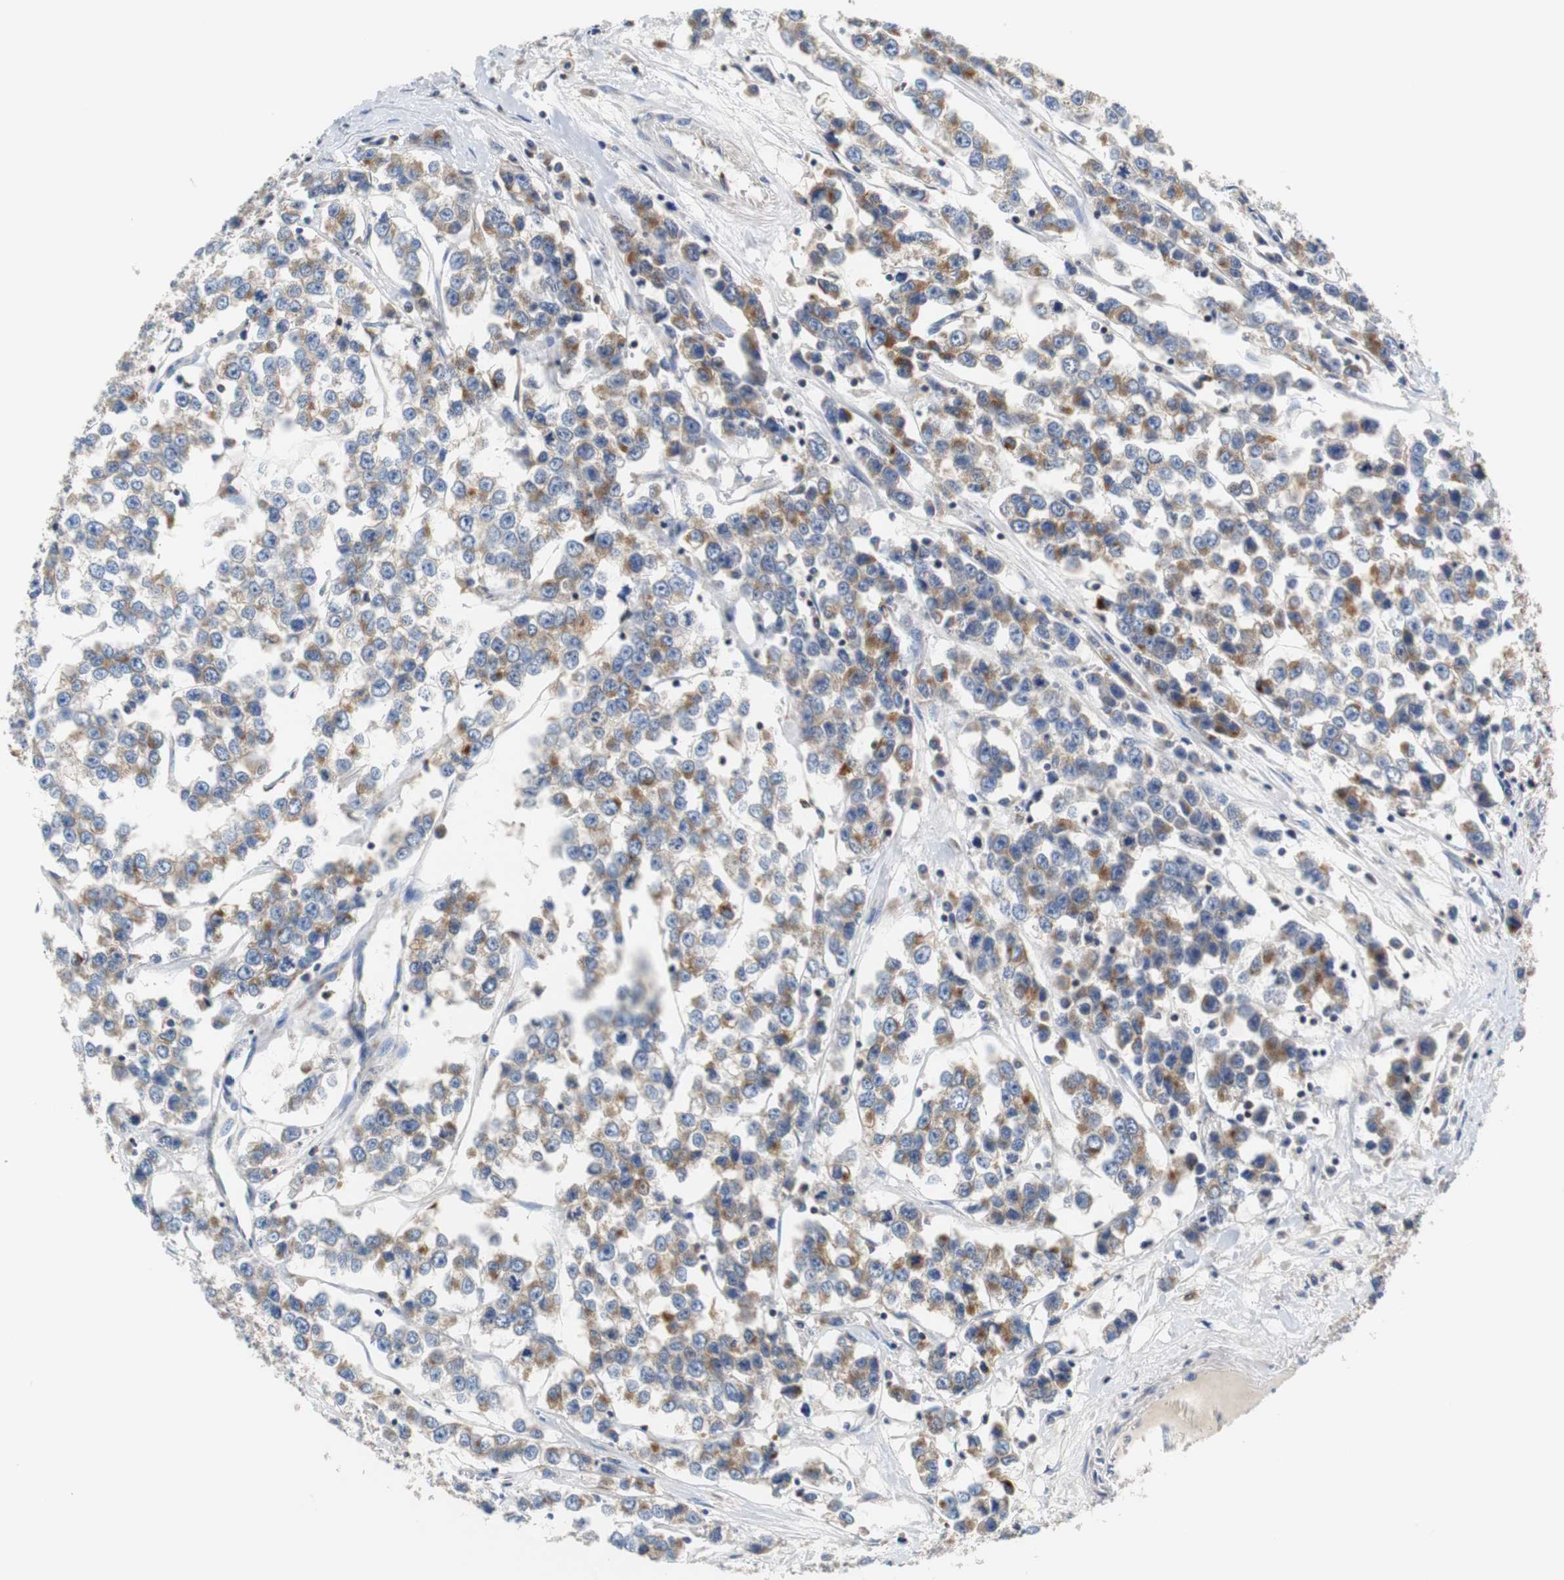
{"staining": {"intensity": "moderate", "quantity": ">75%", "location": "cytoplasmic/membranous"}, "tissue": "testis cancer", "cell_type": "Tumor cells", "image_type": "cancer", "snomed": [{"axis": "morphology", "description": "Seminoma, NOS"}, {"axis": "morphology", "description": "Carcinoma, Embryonal, NOS"}, {"axis": "topography", "description": "Testis"}], "caption": "Immunohistochemistry of testis seminoma reveals medium levels of moderate cytoplasmic/membranous positivity in approximately >75% of tumor cells. (DAB IHC with brightfield microscopy, high magnification).", "gene": "VAMP8", "patient": {"sex": "male", "age": 52}}